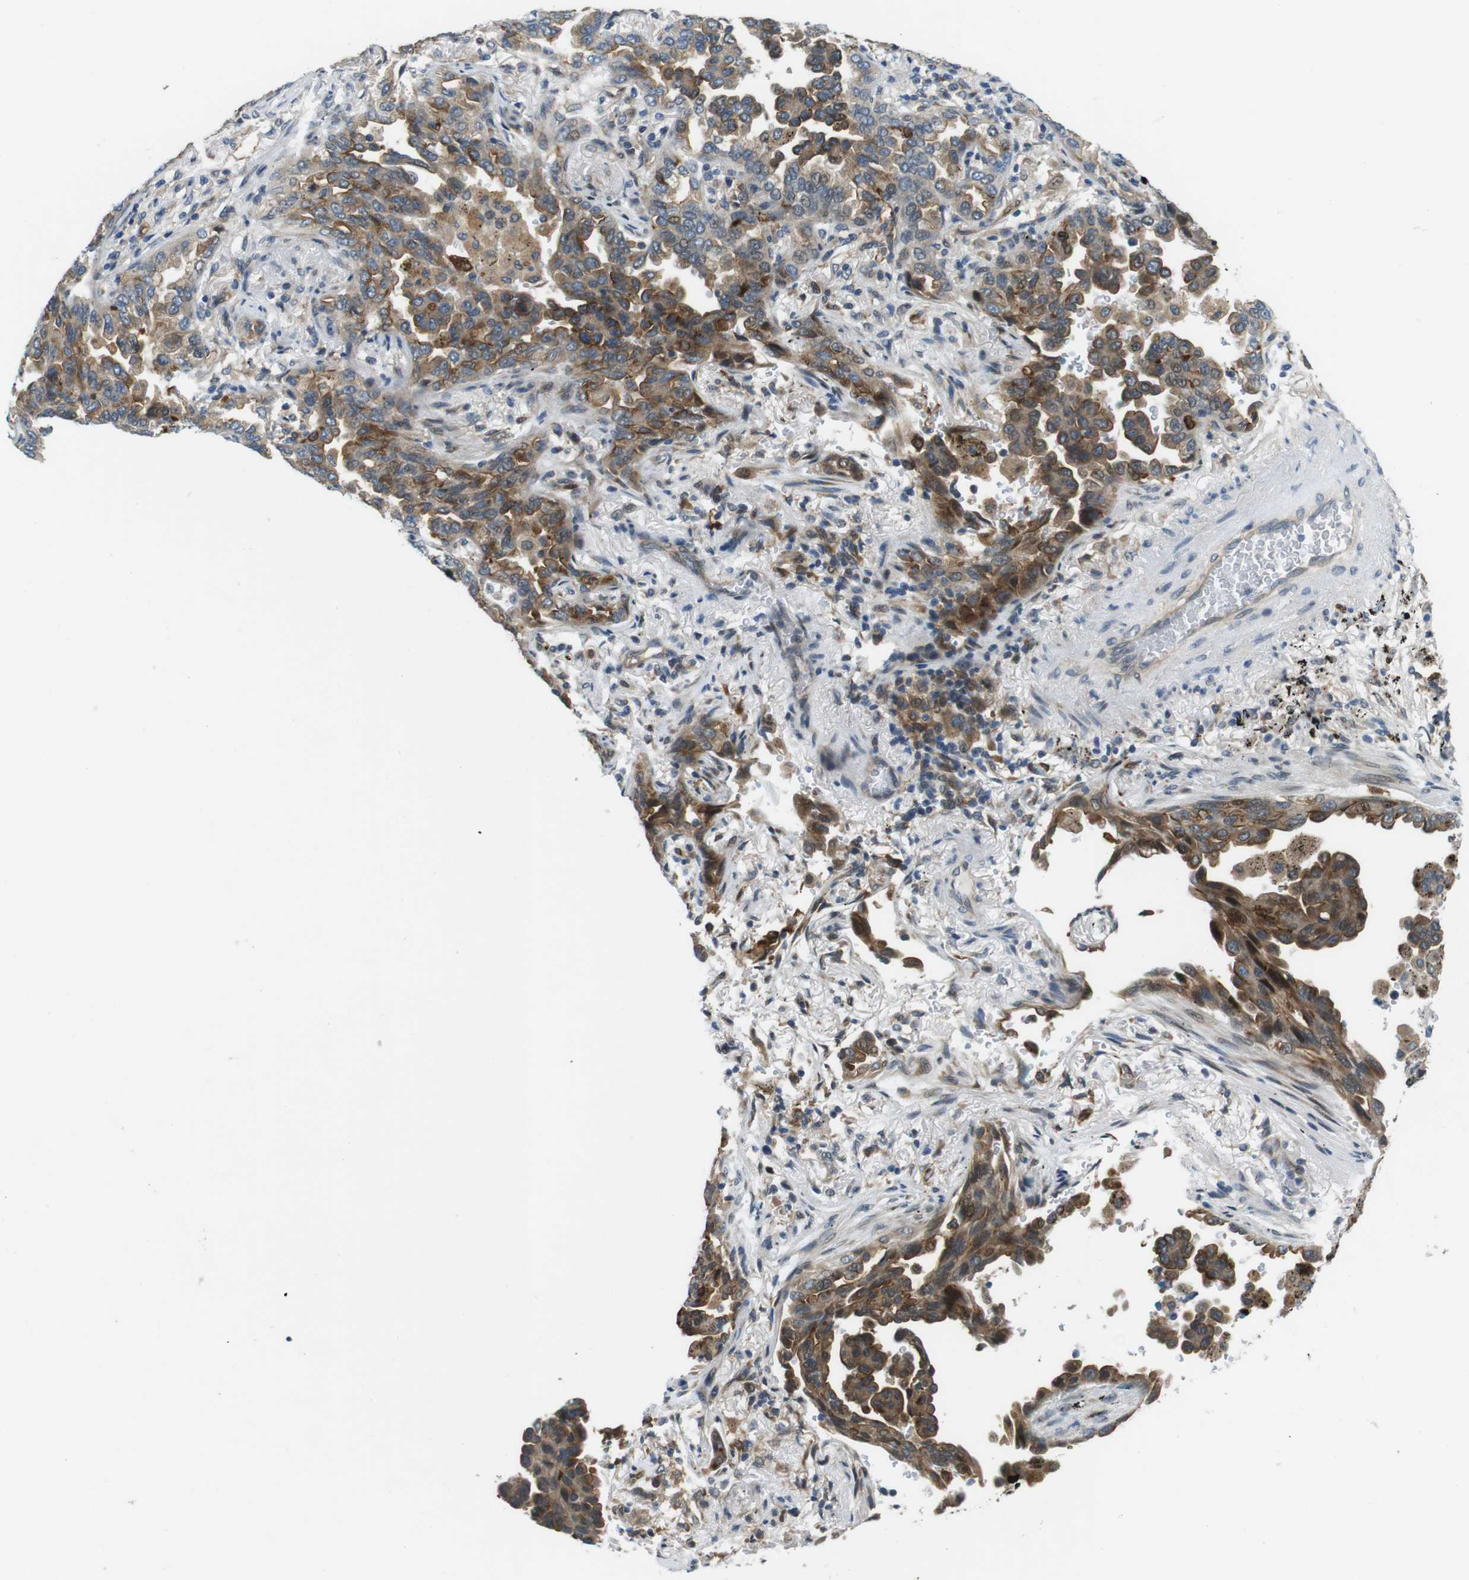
{"staining": {"intensity": "moderate", "quantity": "25%-75%", "location": "cytoplasmic/membranous"}, "tissue": "lung cancer", "cell_type": "Tumor cells", "image_type": "cancer", "snomed": [{"axis": "morphology", "description": "Normal tissue, NOS"}, {"axis": "morphology", "description": "Adenocarcinoma, NOS"}, {"axis": "topography", "description": "Lung"}], "caption": "DAB (3,3'-diaminobenzidine) immunohistochemical staining of human lung cancer (adenocarcinoma) demonstrates moderate cytoplasmic/membranous protein staining in about 25%-75% of tumor cells.", "gene": "PALD1", "patient": {"sex": "male", "age": 59}}